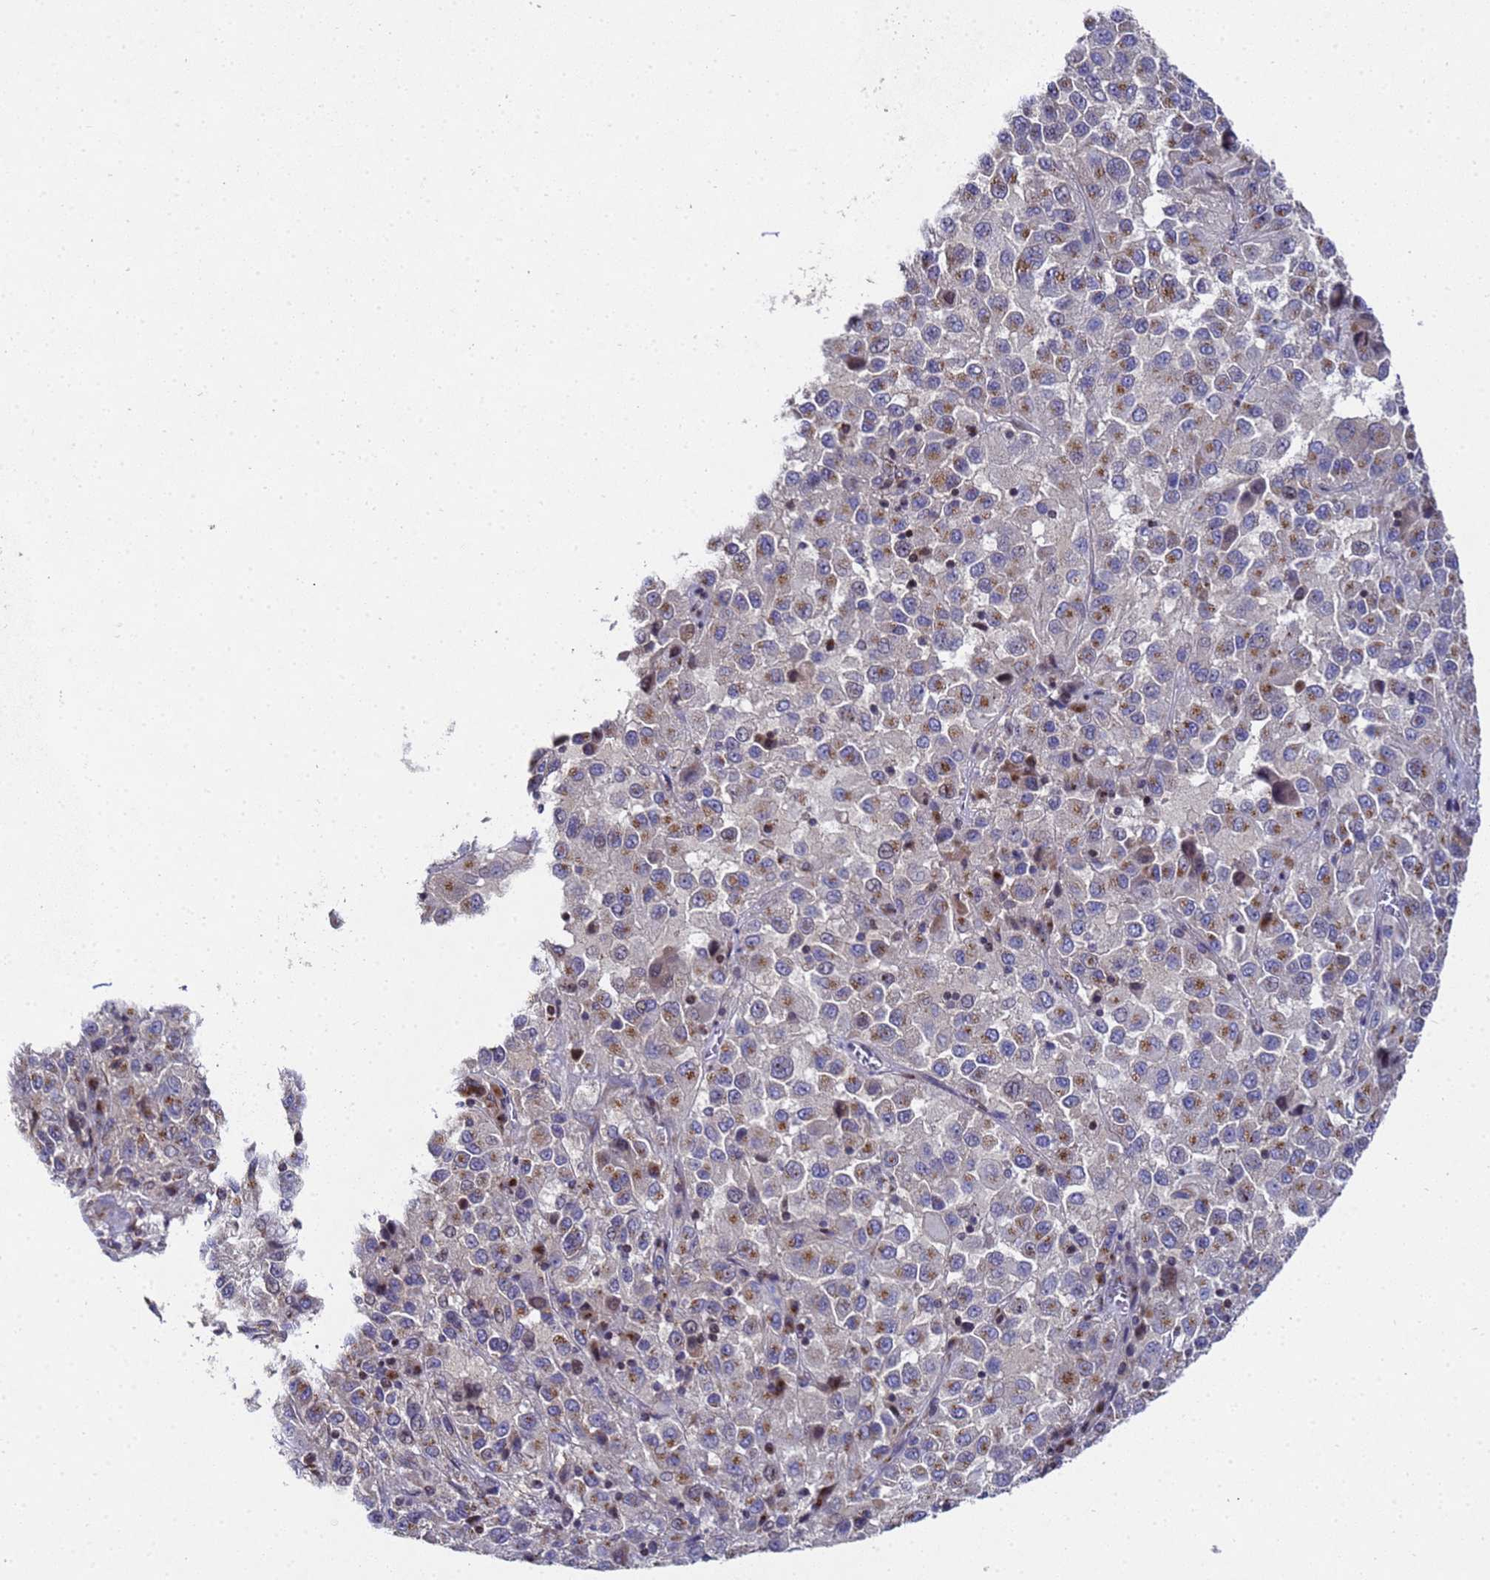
{"staining": {"intensity": "moderate", "quantity": "25%-75%", "location": "cytoplasmic/membranous"}, "tissue": "melanoma", "cell_type": "Tumor cells", "image_type": "cancer", "snomed": [{"axis": "morphology", "description": "Malignant melanoma, Metastatic site"}, {"axis": "topography", "description": "Lung"}], "caption": "Immunohistochemical staining of human melanoma reveals medium levels of moderate cytoplasmic/membranous protein expression in approximately 25%-75% of tumor cells.", "gene": "NSUN6", "patient": {"sex": "male", "age": 64}}